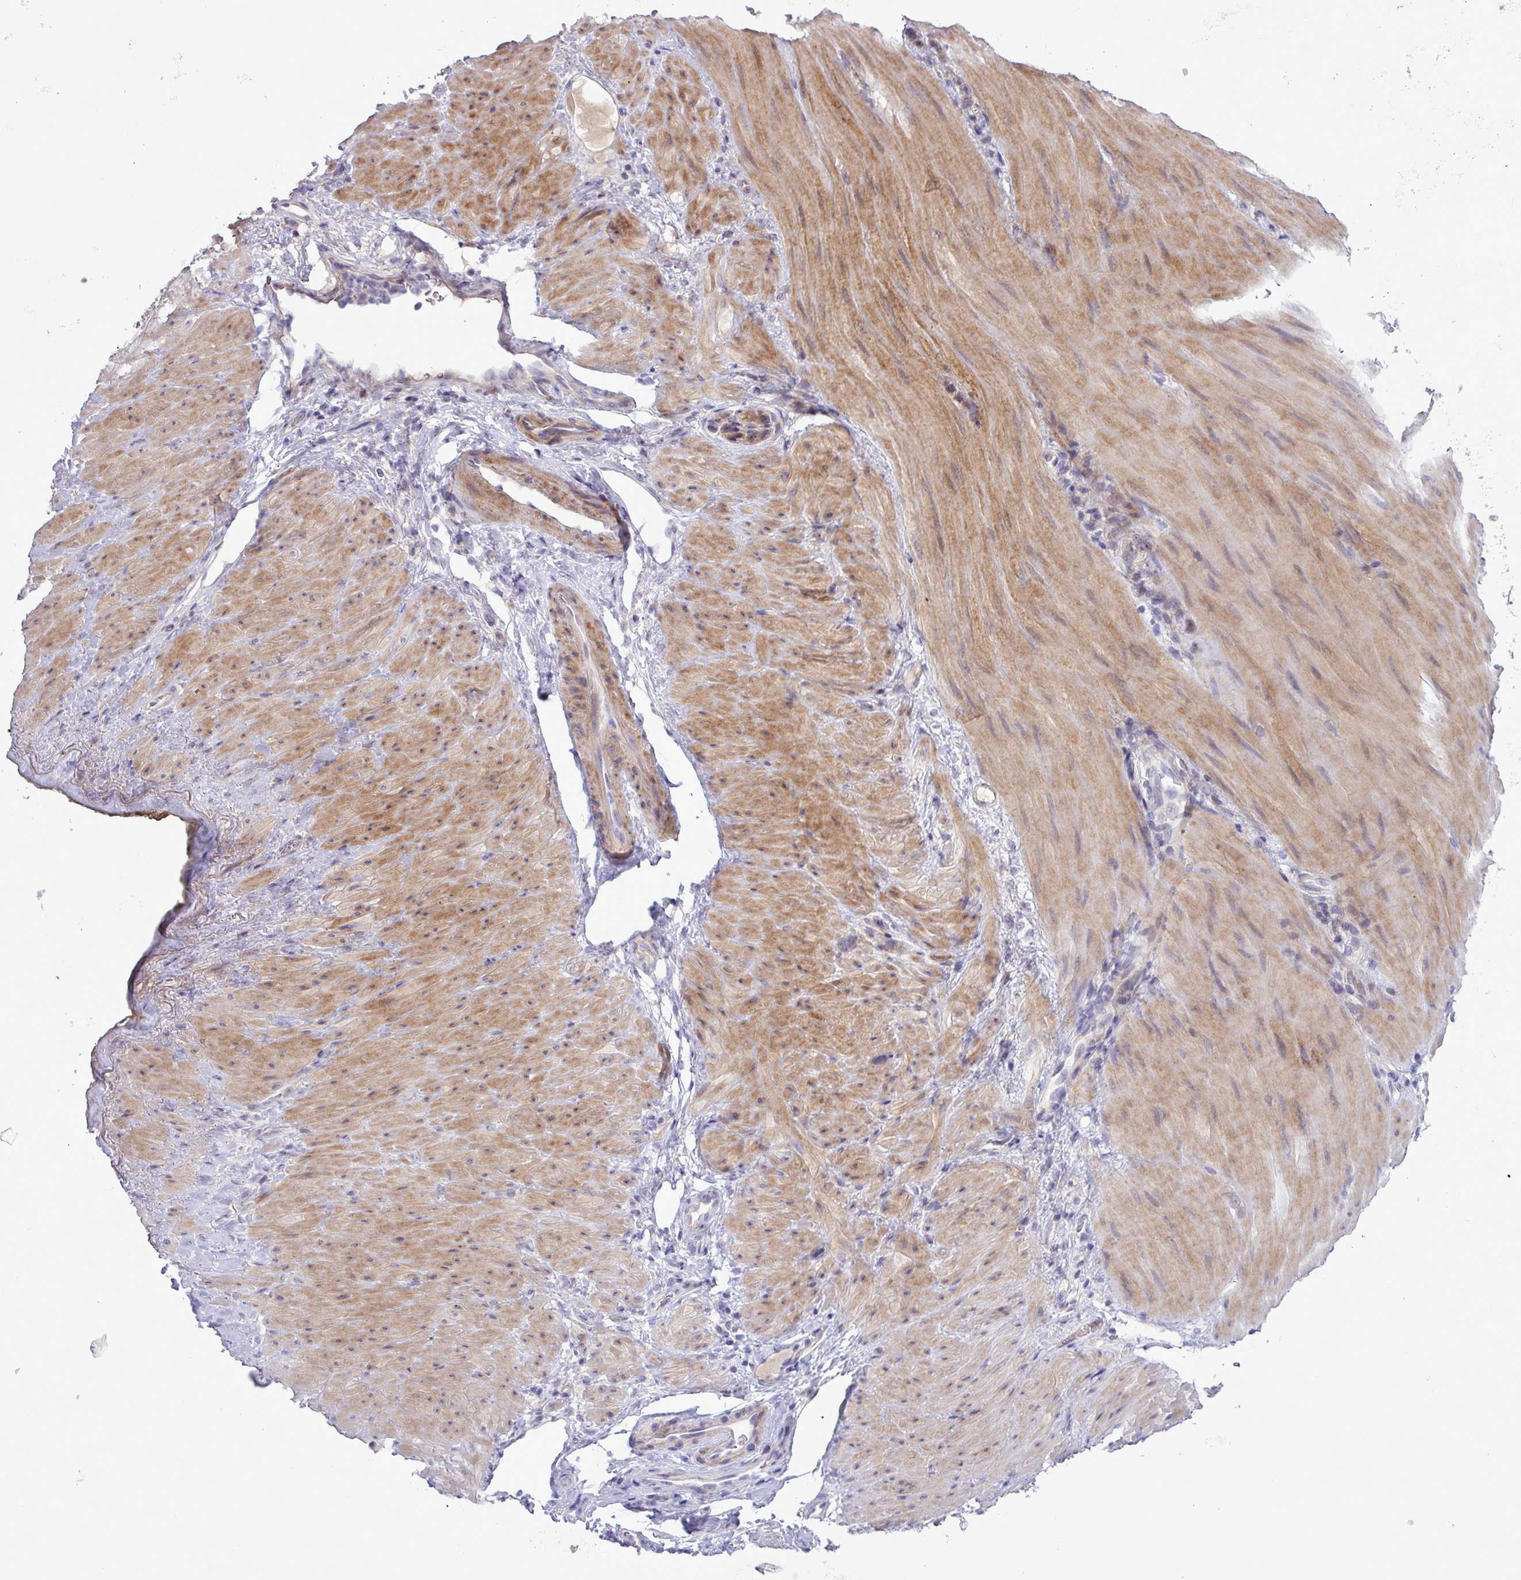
{"staining": {"intensity": "negative", "quantity": "none", "location": "none"}, "tissue": "stomach cancer", "cell_type": "Tumor cells", "image_type": "cancer", "snomed": [{"axis": "morphology", "description": "Adenocarcinoma, NOS"}, {"axis": "topography", "description": "Stomach"}], "caption": "Immunohistochemistry micrograph of stomach cancer (adenocarcinoma) stained for a protein (brown), which reveals no positivity in tumor cells.", "gene": "TNFSF12", "patient": {"sex": "female", "age": 65}}